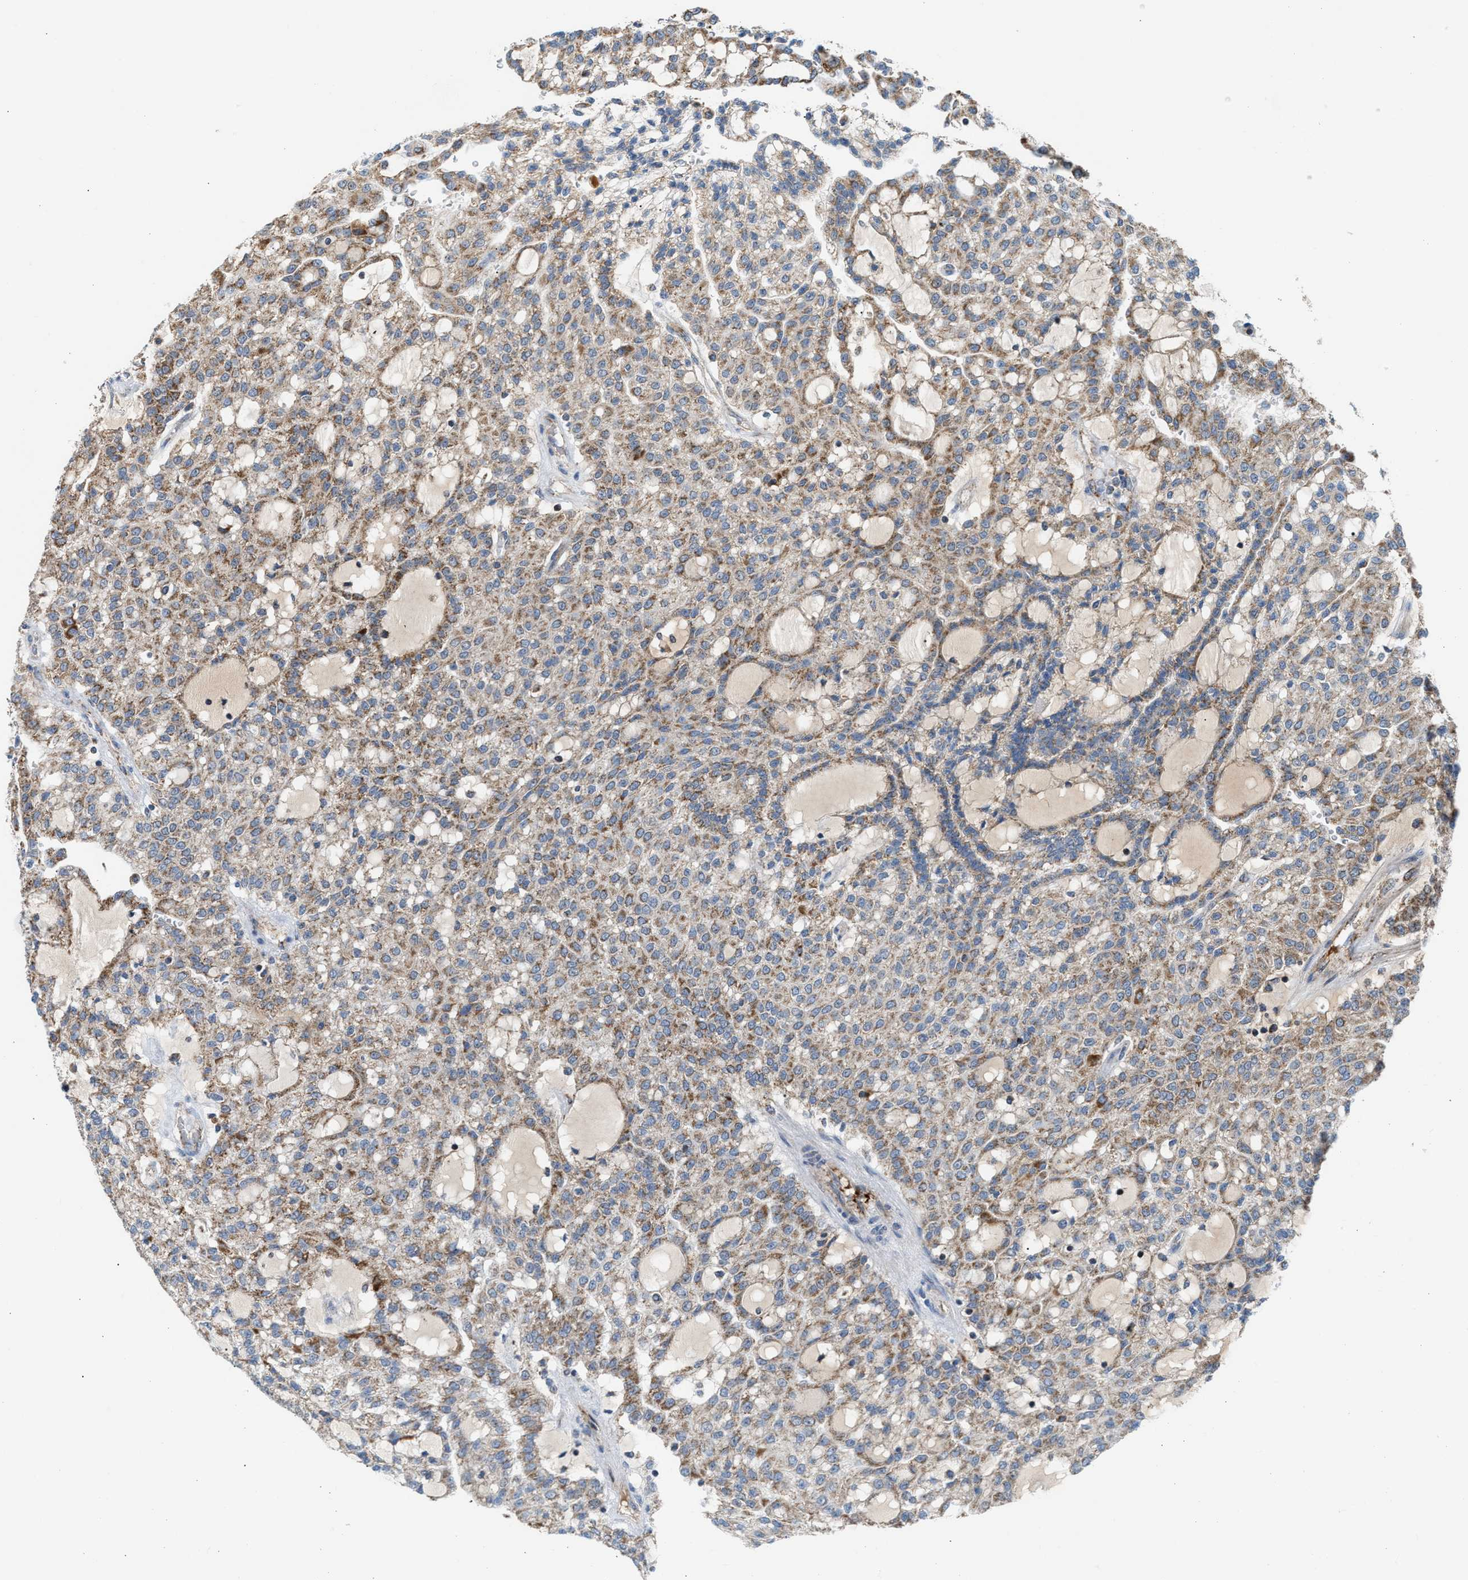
{"staining": {"intensity": "moderate", "quantity": "25%-75%", "location": "cytoplasmic/membranous"}, "tissue": "renal cancer", "cell_type": "Tumor cells", "image_type": "cancer", "snomed": [{"axis": "morphology", "description": "Adenocarcinoma, NOS"}, {"axis": "topography", "description": "Kidney"}], "caption": "A high-resolution photomicrograph shows immunohistochemistry (IHC) staining of renal adenocarcinoma, which demonstrates moderate cytoplasmic/membranous expression in about 25%-75% of tumor cells.", "gene": "PMPCA", "patient": {"sex": "male", "age": 63}}